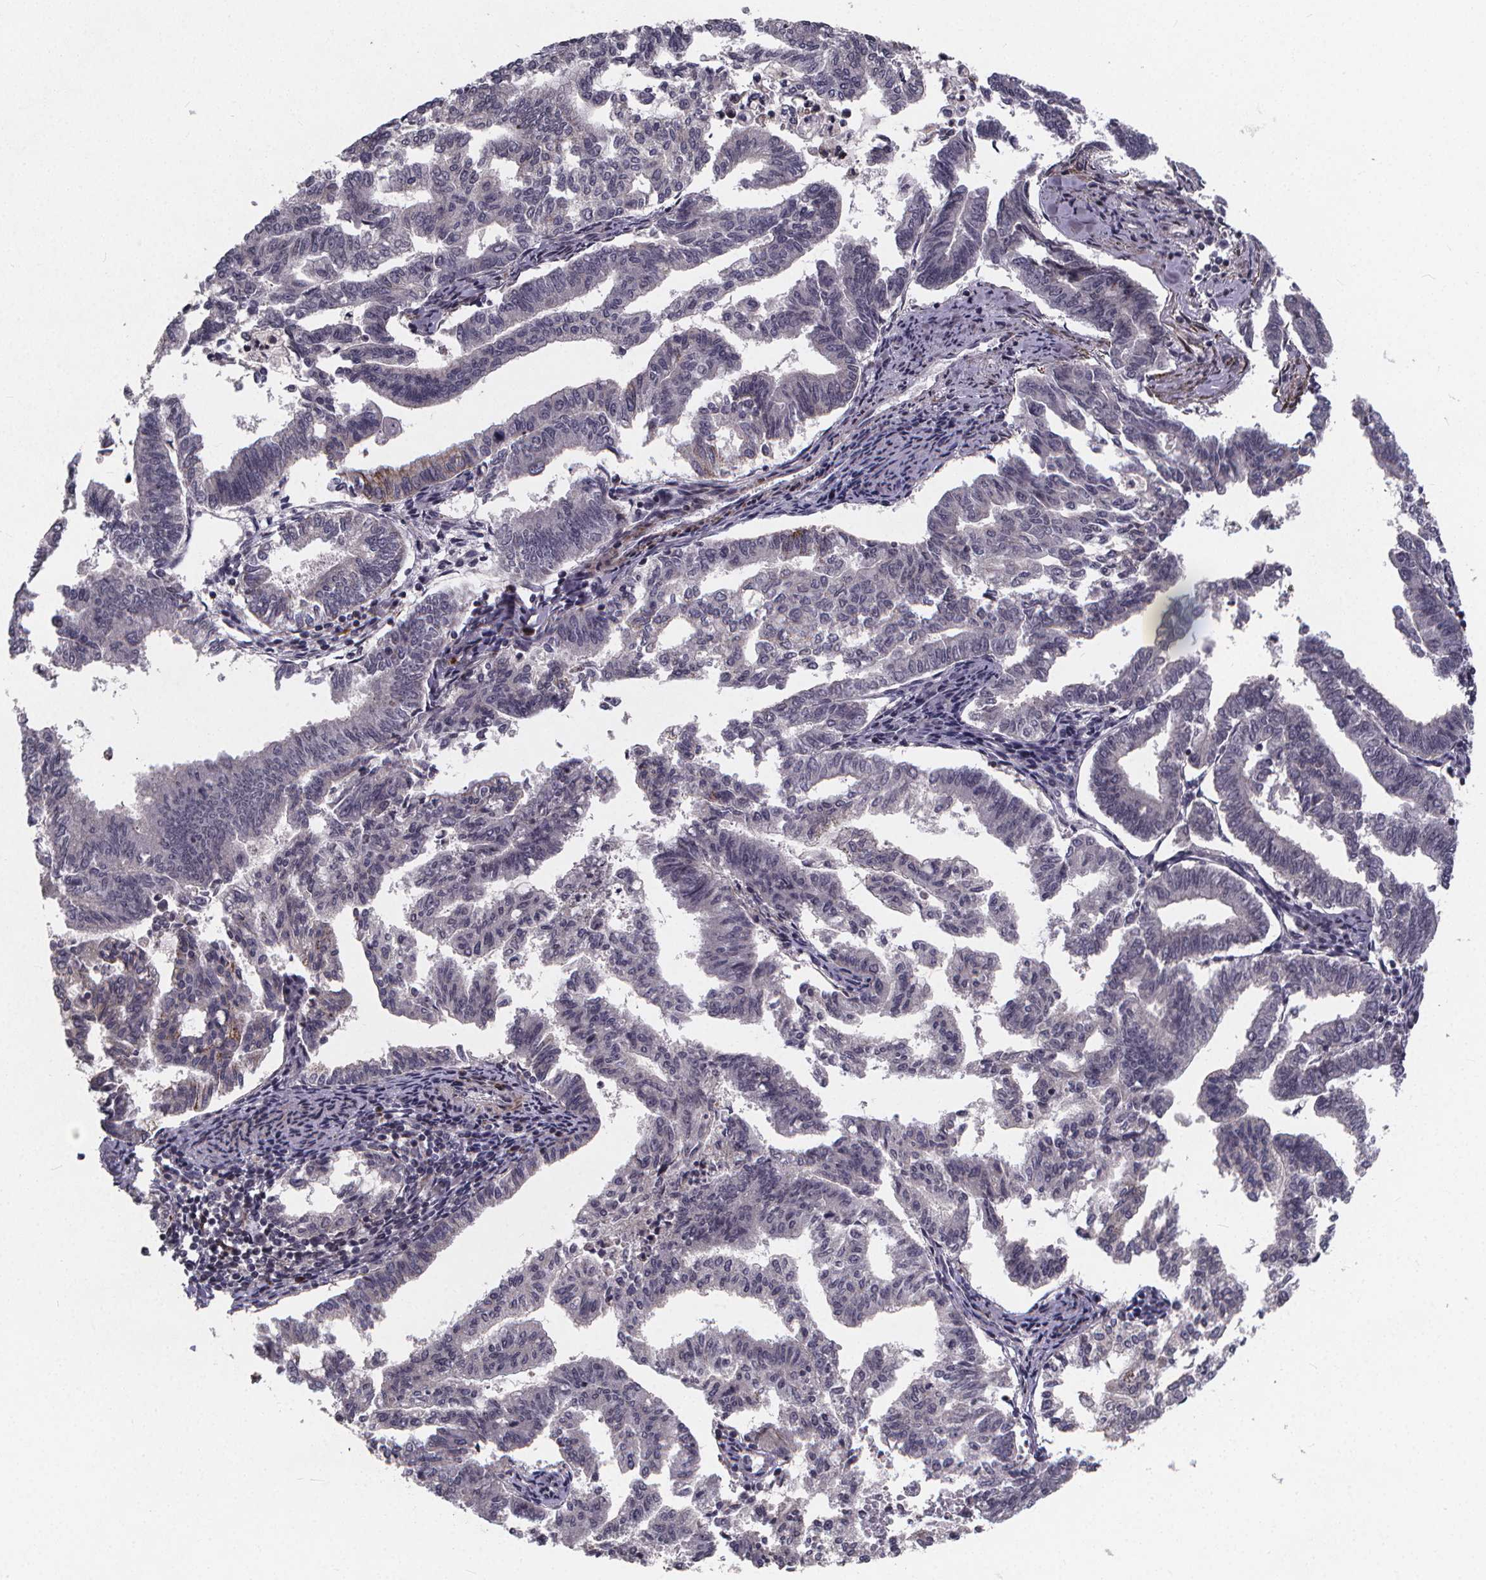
{"staining": {"intensity": "negative", "quantity": "none", "location": "none"}, "tissue": "endometrial cancer", "cell_type": "Tumor cells", "image_type": "cancer", "snomed": [{"axis": "morphology", "description": "Adenocarcinoma, NOS"}, {"axis": "topography", "description": "Endometrium"}], "caption": "Tumor cells show no significant expression in endometrial cancer (adenocarcinoma).", "gene": "FBXW2", "patient": {"sex": "female", "age": 79}}